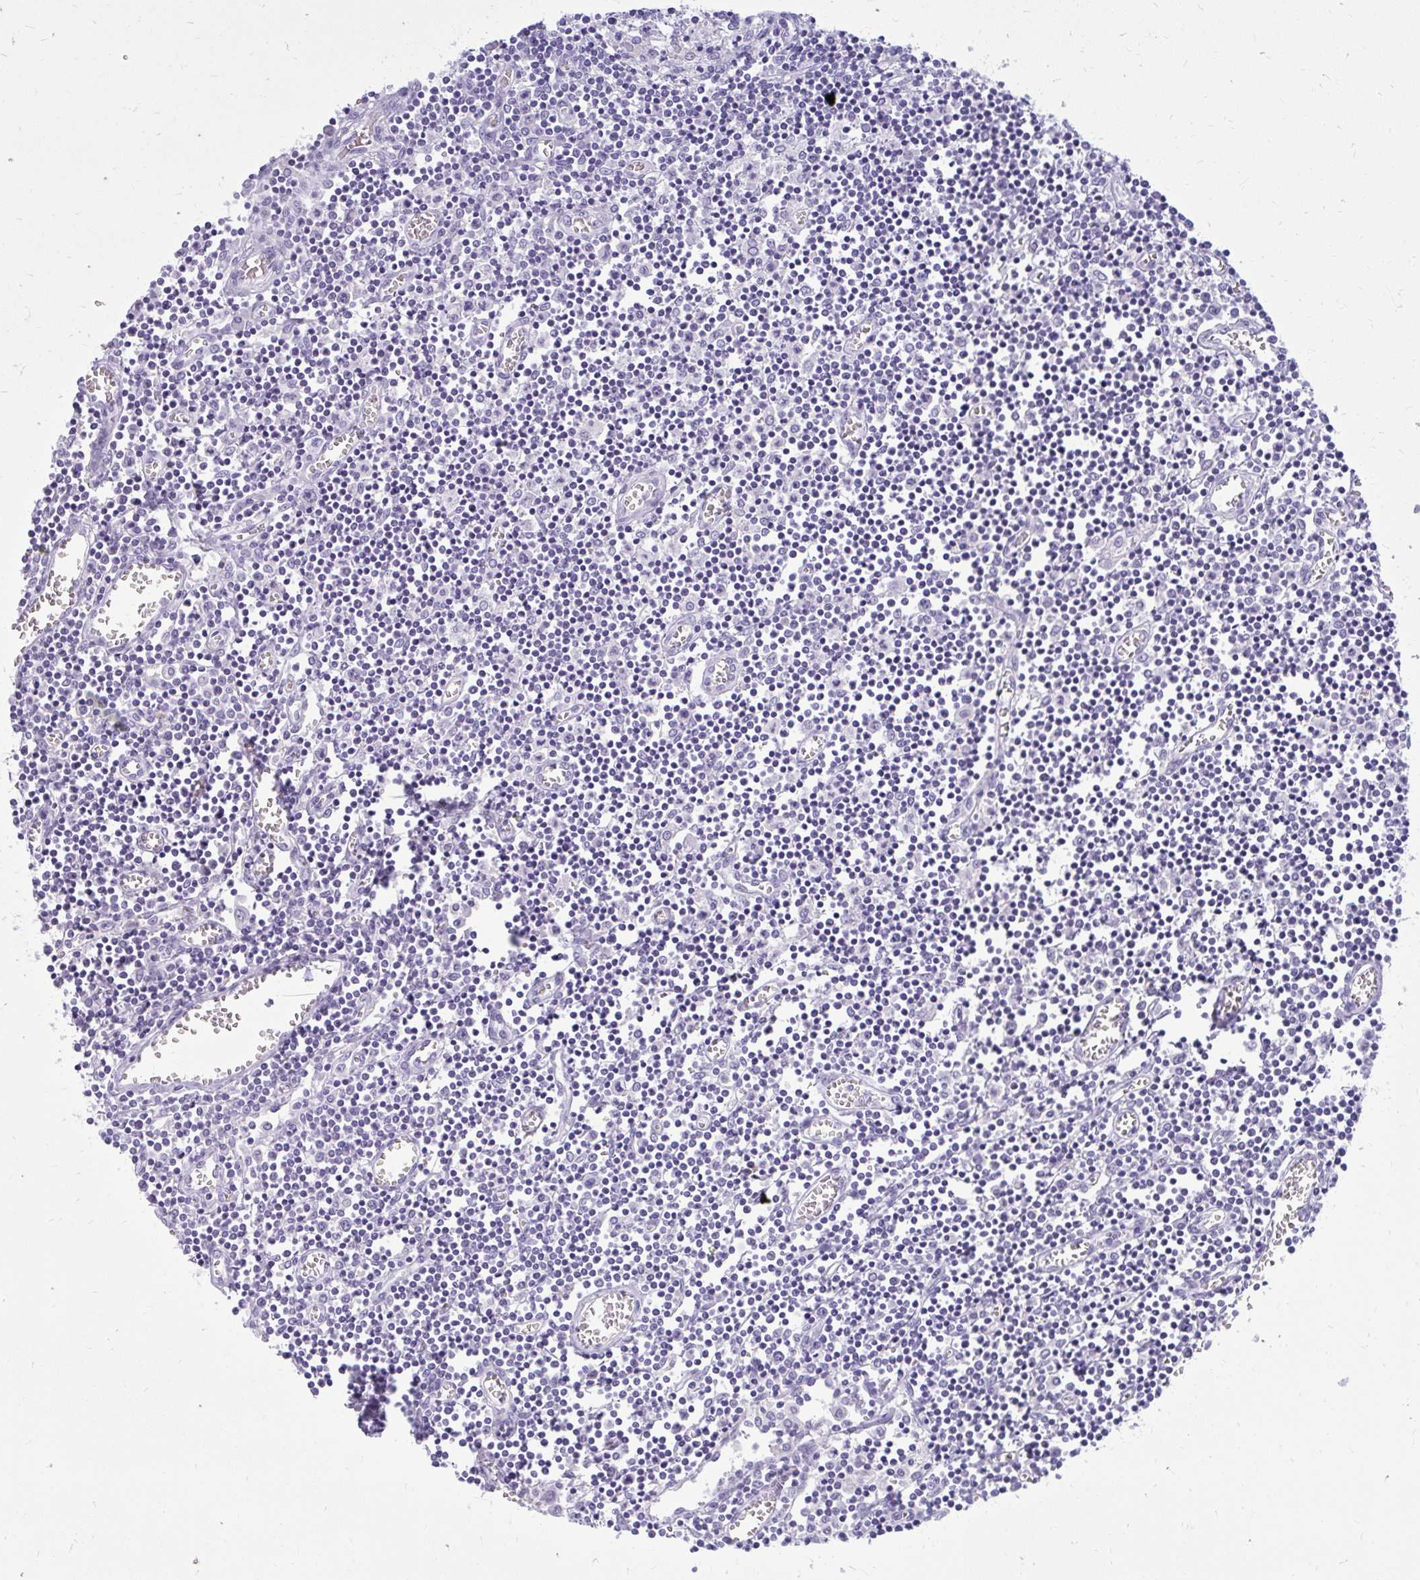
{"staining": {"intensity": "negative", "quantity": "none", "location": "none"}, "tissue": "lymph node", "cell_type": "Germinal center cells", "image_type": "normal", "snomed": [{"axis": "morphology", "description": "Normal tissue, NOS"}, {"axis": "topography", "description": "Lymph node"}], "caption": "Histopathology image shows no protein positivity in germinal center cells of normal lymph node. (DAB immunohistochemistry visualized using brightfield microscopy, high magnification).", "gene": "PRAP1", "patient": {"sex": "male", "age": 66}}